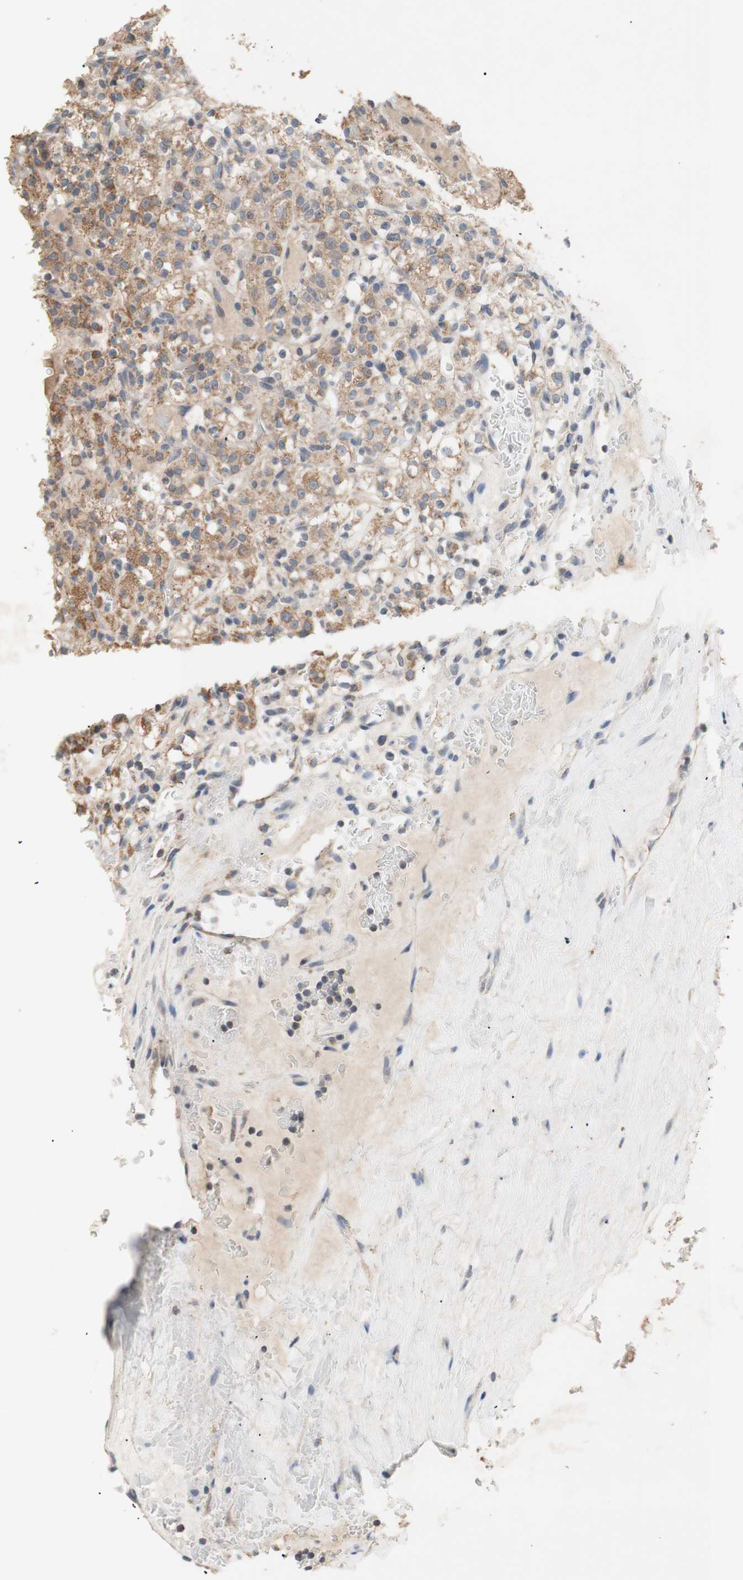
{"staining": {"intensity": "moderate", "quantity": ">75%", "location": "cytoplasmic/membranous"}, "tissue": "renal cancer", "cell_type": "Tumor cells", "image_type": "cancer", "snomed": [{"axis": "morphology", "description": "Normal tissue, NOS"}, {"axis": "morphology", "description": "Adenocarcinoma, NOS"}, {"axis": "topography", "description": "Kidney"}], "caption": "Immunohistochemistry (IHC) staining of renal adenocarcinoma, which reveals medium levels of moderate cytoplasmic/membranous staining in approximately >75% of tumor cells indicating moderate cytoplasmic/membranous protein expression. The staining was performed using DAB (brown) for protein detection and nuclei were counterstained in hematoxylin (blue).", "gene": "PTGIS", "patient": {"sex": "female", "age": 72}}